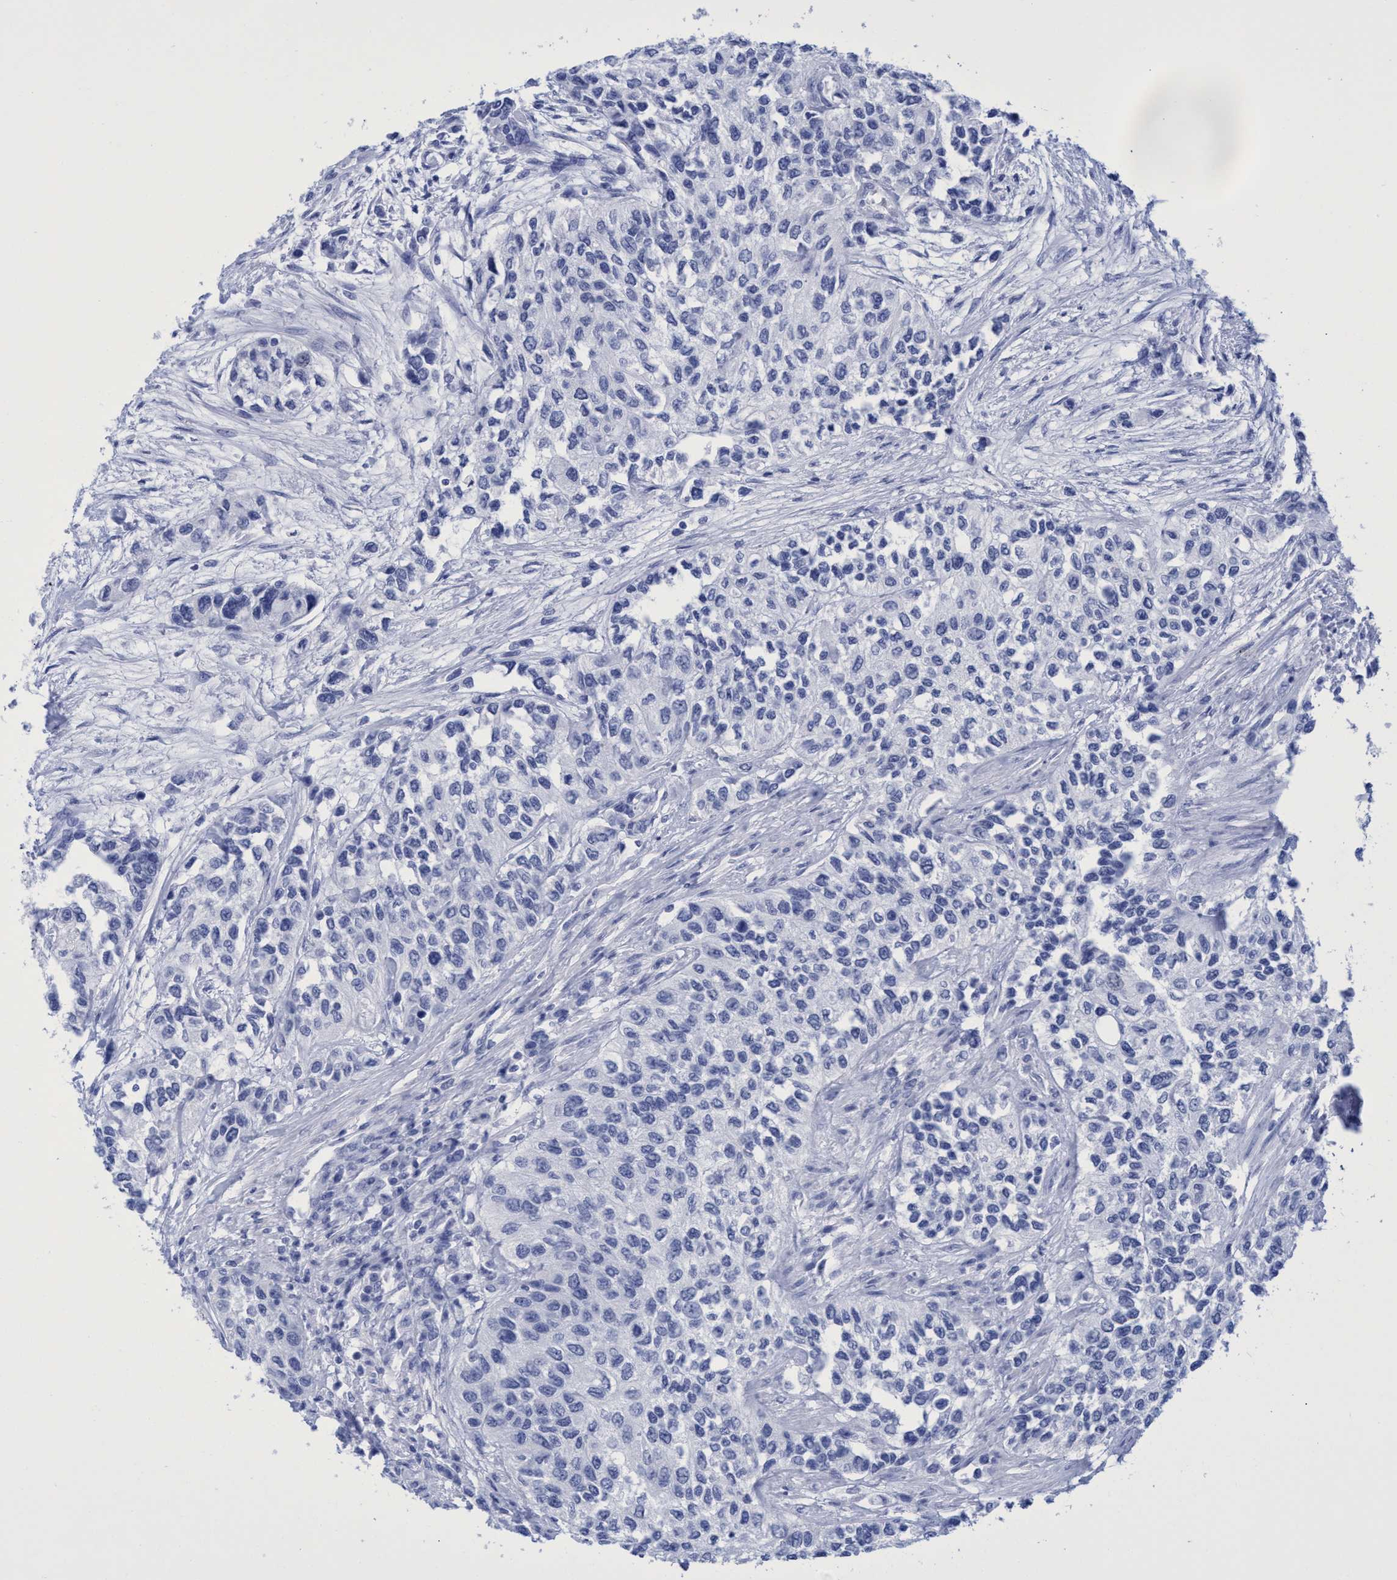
{"staining": {"intensity": "negative", "quantity": "none", "location": "none"}, "tissue": "urothelial cancer", "cell_type": "Tumor cells", "image_type": "cancer", "snomed": [{"axis": "morphology", "description": "Urothelial carcinoma, High grade"}, {"axis": "topography", "description": "Urinary bladder"}], "caption": "IHC of human high-grade urothelial carcinoma displays no expression in tumor cells.", "gene": "INSL6", "patient": {"sex": "female", "age": 56}}